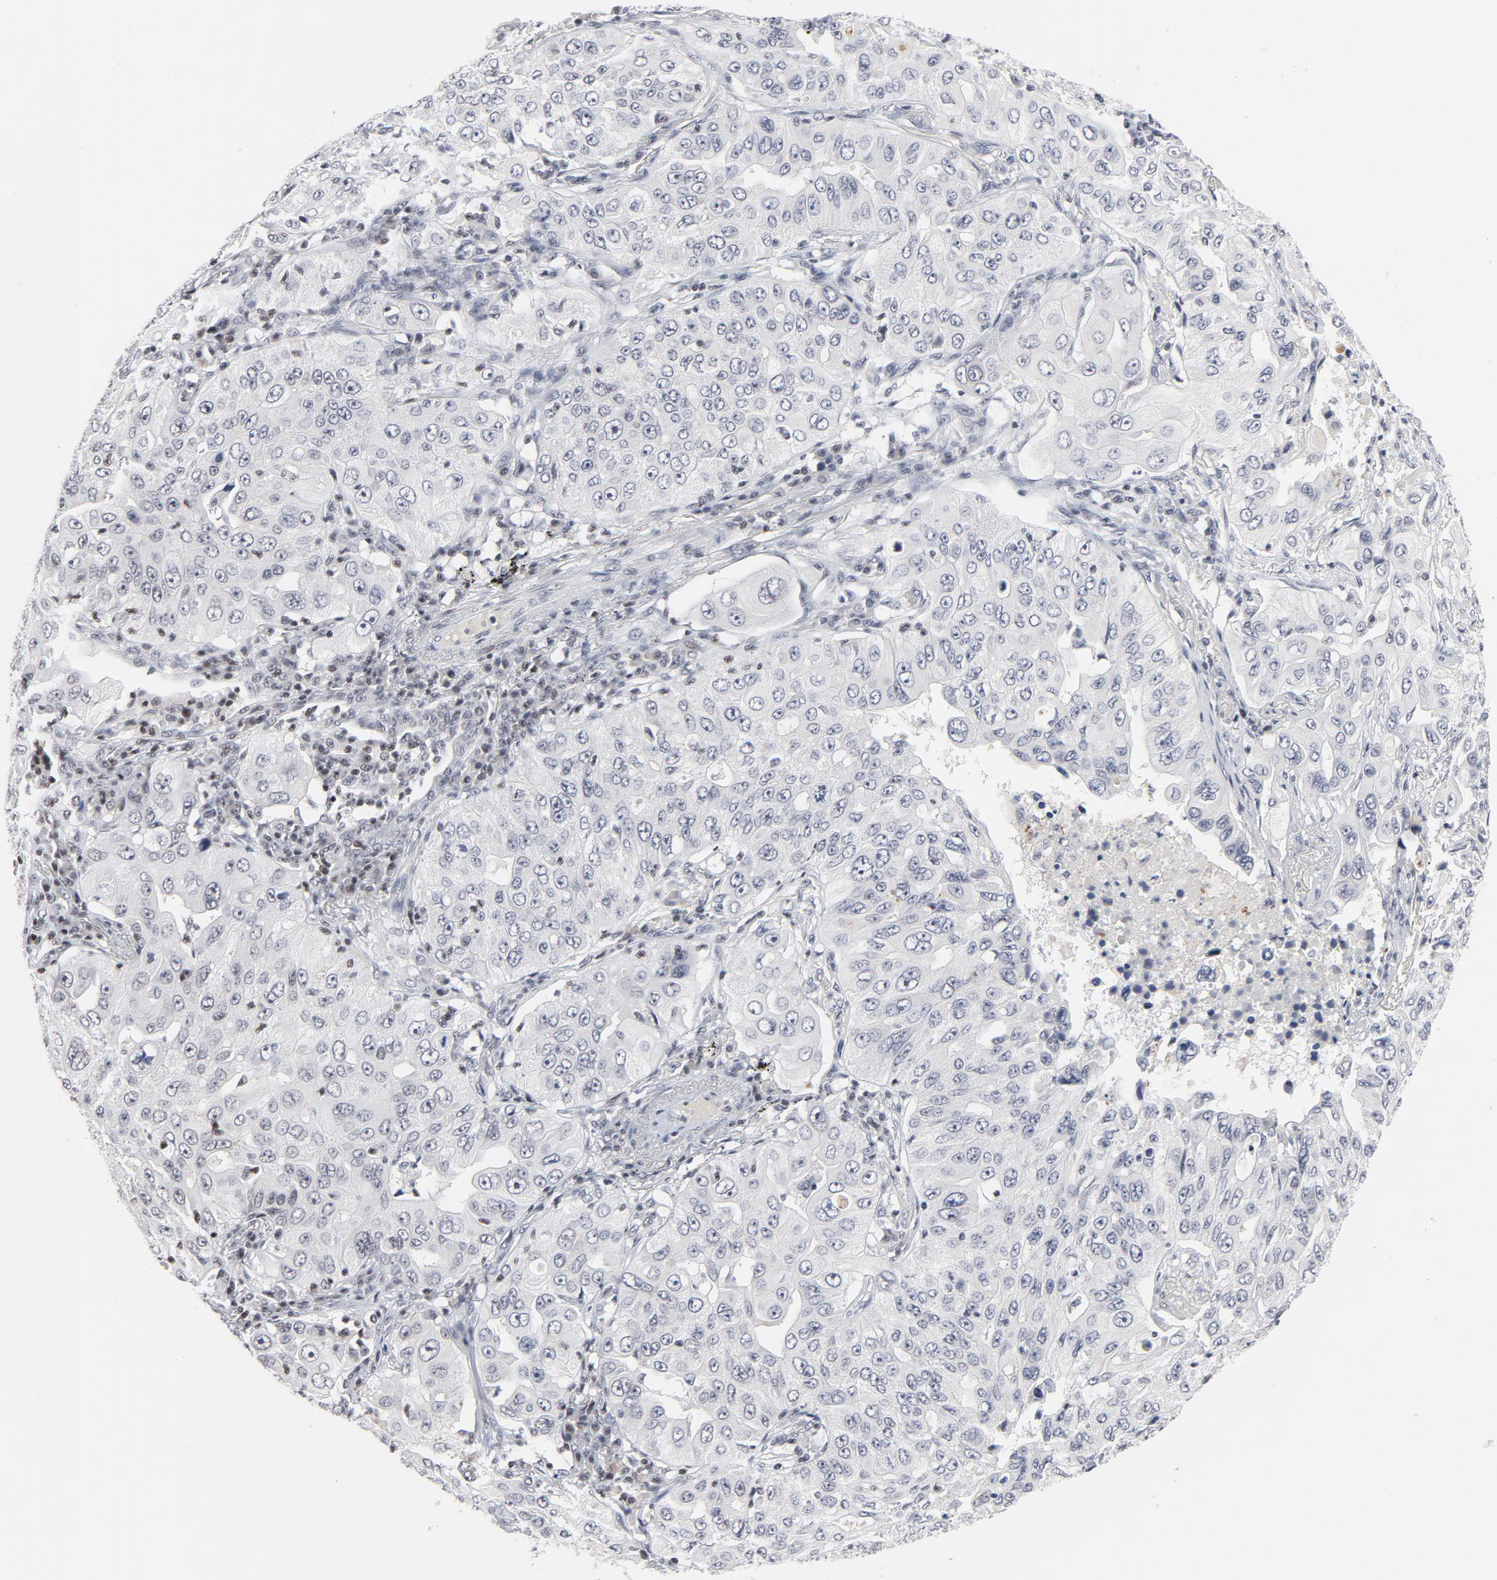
{"staining": {"intensity": "negative", "quantity": "none", "location": "none"}, "tissue": "lung cancer", "cell_type": "Tumor cells", "image_type": "cancer", "snomed": [{"axis": "morphology", "description": "Adenocarcinoma, NOS"}, {"axis": "topography", "description": "Lung"}], "caption": "DAB immunohistochemical staining of human lung cancer (adenocarcinoma) reveals no significant staining in tumor cells. Nuclei are stained in blue.", "gene": "GABPA", "patient": {"sex": "male", "age": 84}}